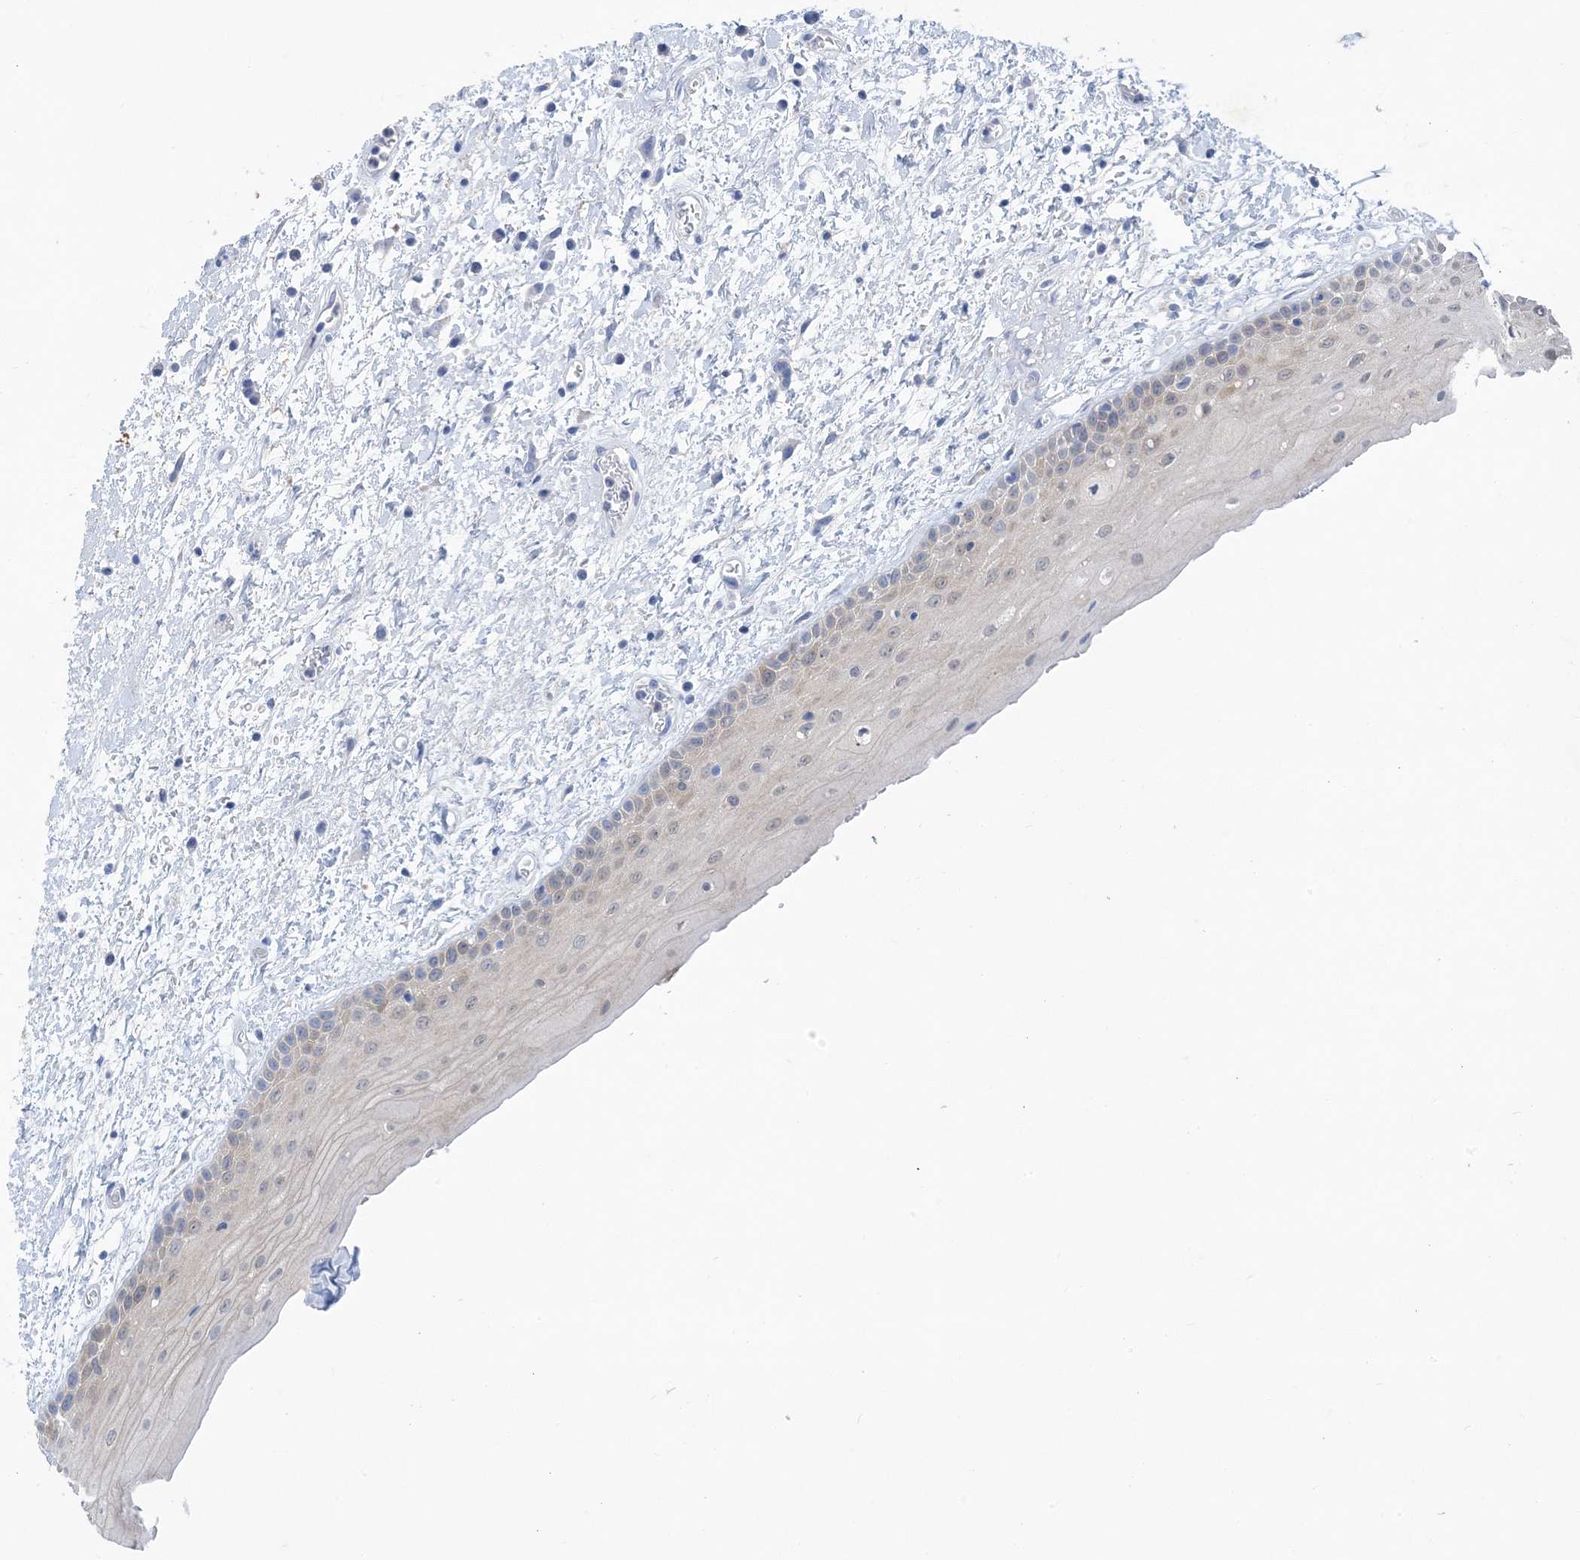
{"staining": {"intensity": "weak", "quantity": "<25%", "location": "cytoplasmic/membranous"}, "tissue": "oral mucosa", "cell_type": "Squamous epithelial cells", "image_type": "normal", "snomed": [{"axis": "morphology", "description": "Normal tissue, NOS"}, {"axis": "topography", "description": "Oral tissue"}], "caption": "DAB (3,3'-diaminobenzidine) immunohistochemical staining of benign oral mucosa reveals no significant staining in squamous epithelial cells.", "gene": "SH3YL1", "patient": {"sex": "female", "age": 76}}